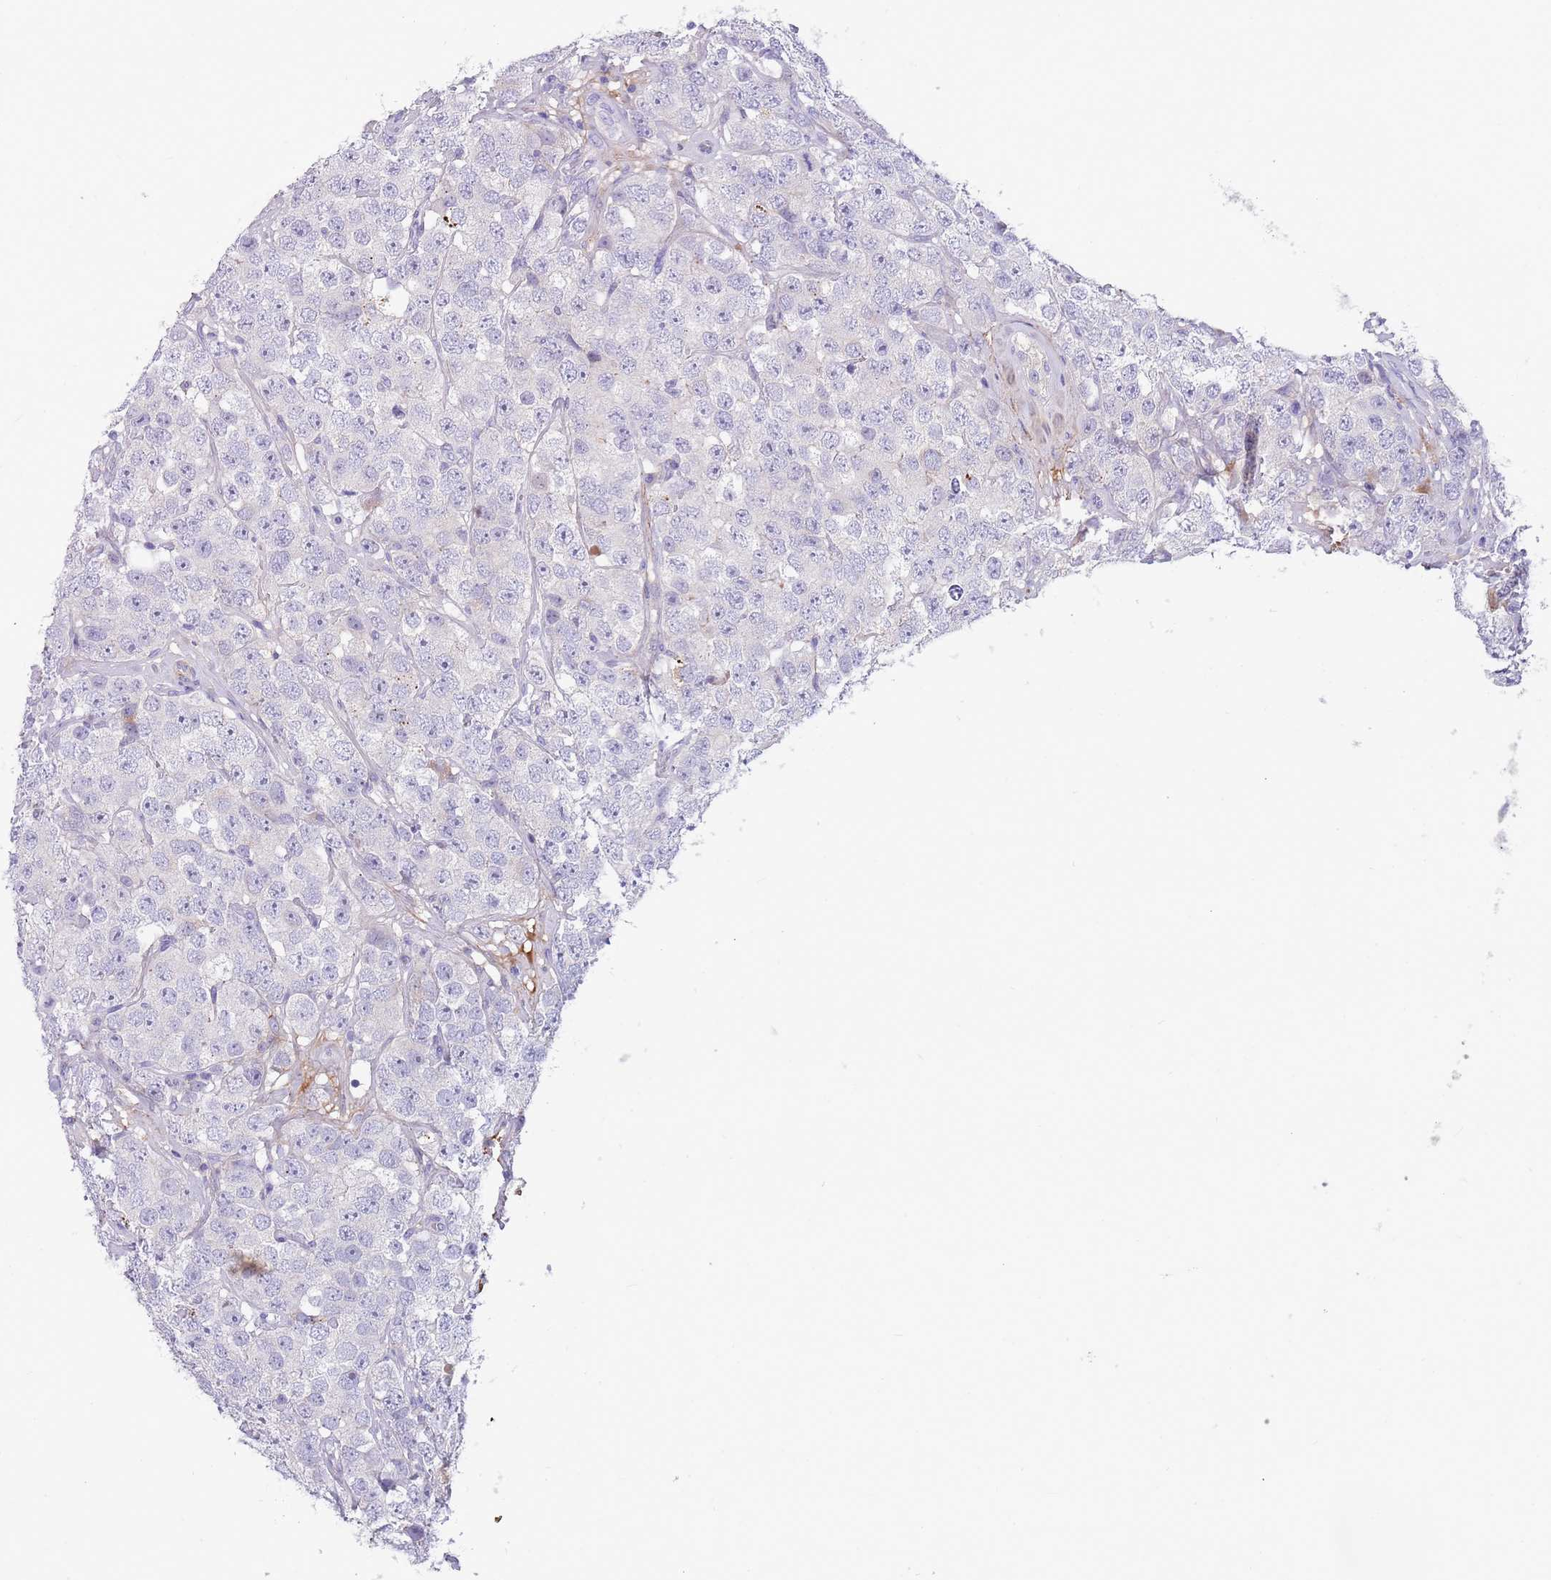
{"staining": {"intensity": "negative", "quantity": "none", "location": "none"}, "tissue": "testis cancer", "cell_type": "Tumor cells", "image_type": "cancer", "snomed": [{"axis": "morphology", "description": "Seminoma, NOS"}, {"axis": "topography", "description": "Testis"}], "caption": "High power microscopy histopathology image of an immunohistochemistry (IHC) image of testis cancer (seminoma), revealing no significant expression in tumor cells.", "gene": "LEPROTL1", "patient": {"sex": "male", "age": 28}}